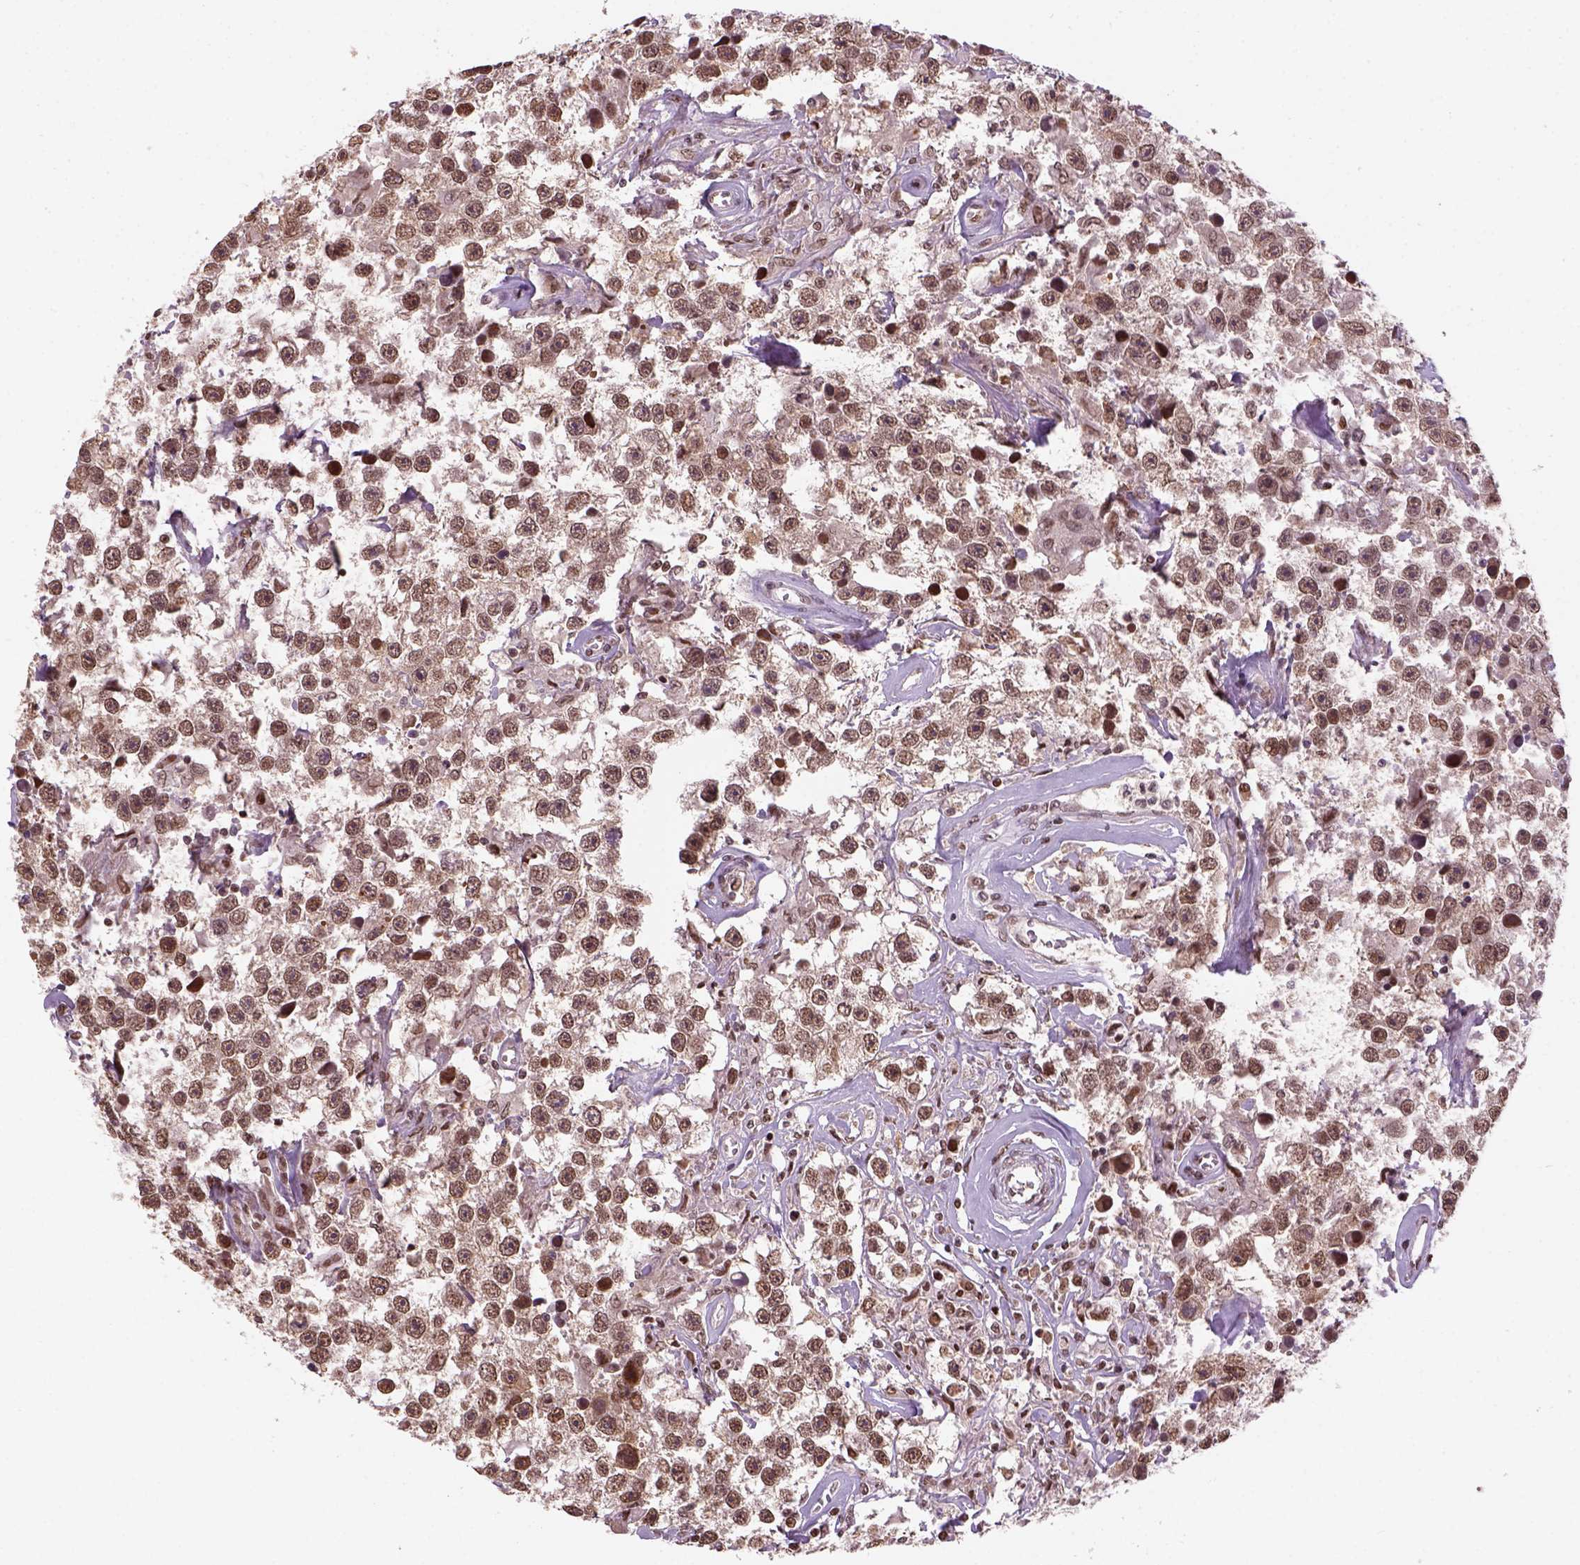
{"staining": {"intensity": "moderate", "quantity": ">75%", "location": "nuclear"}, "tissue": "testis cancer", "cell_type": "Tumor cells", "image_type": "cancer", "snomed": [{"axis": "morphology", "description": "Seminoma, NOS"}, {"axis": "topography", "description": "Testis"}], "caption": "The image demonstrates a brown stain indicating the presence of a protein in the nuclear of tumor cells in testis cancer.", "gene": "GOT1", "patient": {"sex": "male", "age": 43}}